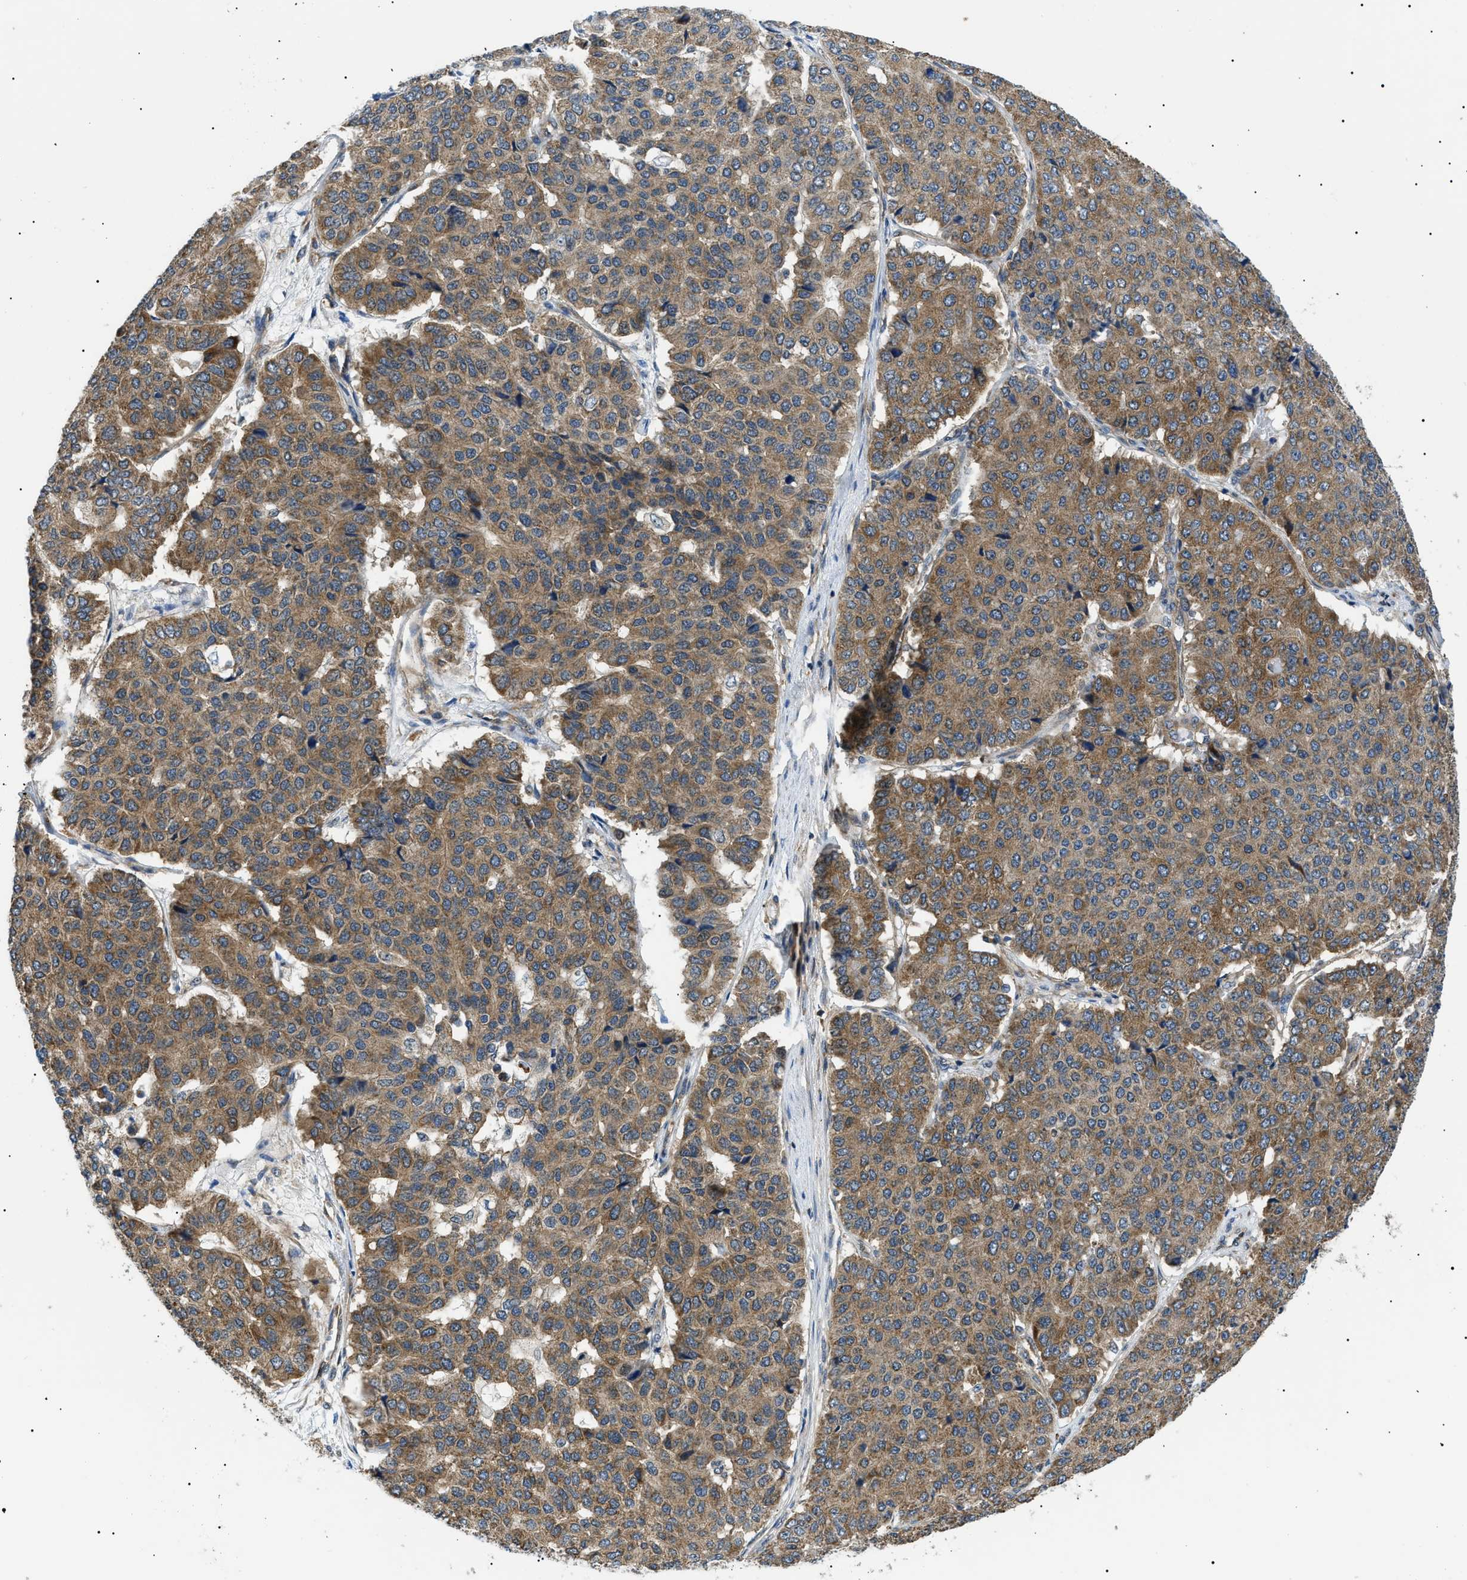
{"staining": {"intensity": "moderate", "quantity": ">75%", "location": "cytoplasmic/membranous"}, "tissue": "pancreatic cancer", "cell_type": "Tumor cells", "image_type": "cancer", "snomed": [{"axis": "morphology", "description": "Adenocarcinoma, NOS"}, {"axis": "topography", "description": "Pancreas"}], "caption": "This photomicrograph demonstrates immunohistochemistry staining of pancreatic cancer (adenocarcinoma), with medium moderate cytoplasmic/membranous positivity in approximately >75% of tumor cells.", "gene": "SRPK1", "patient": {"sex": "male", "age": 50}}